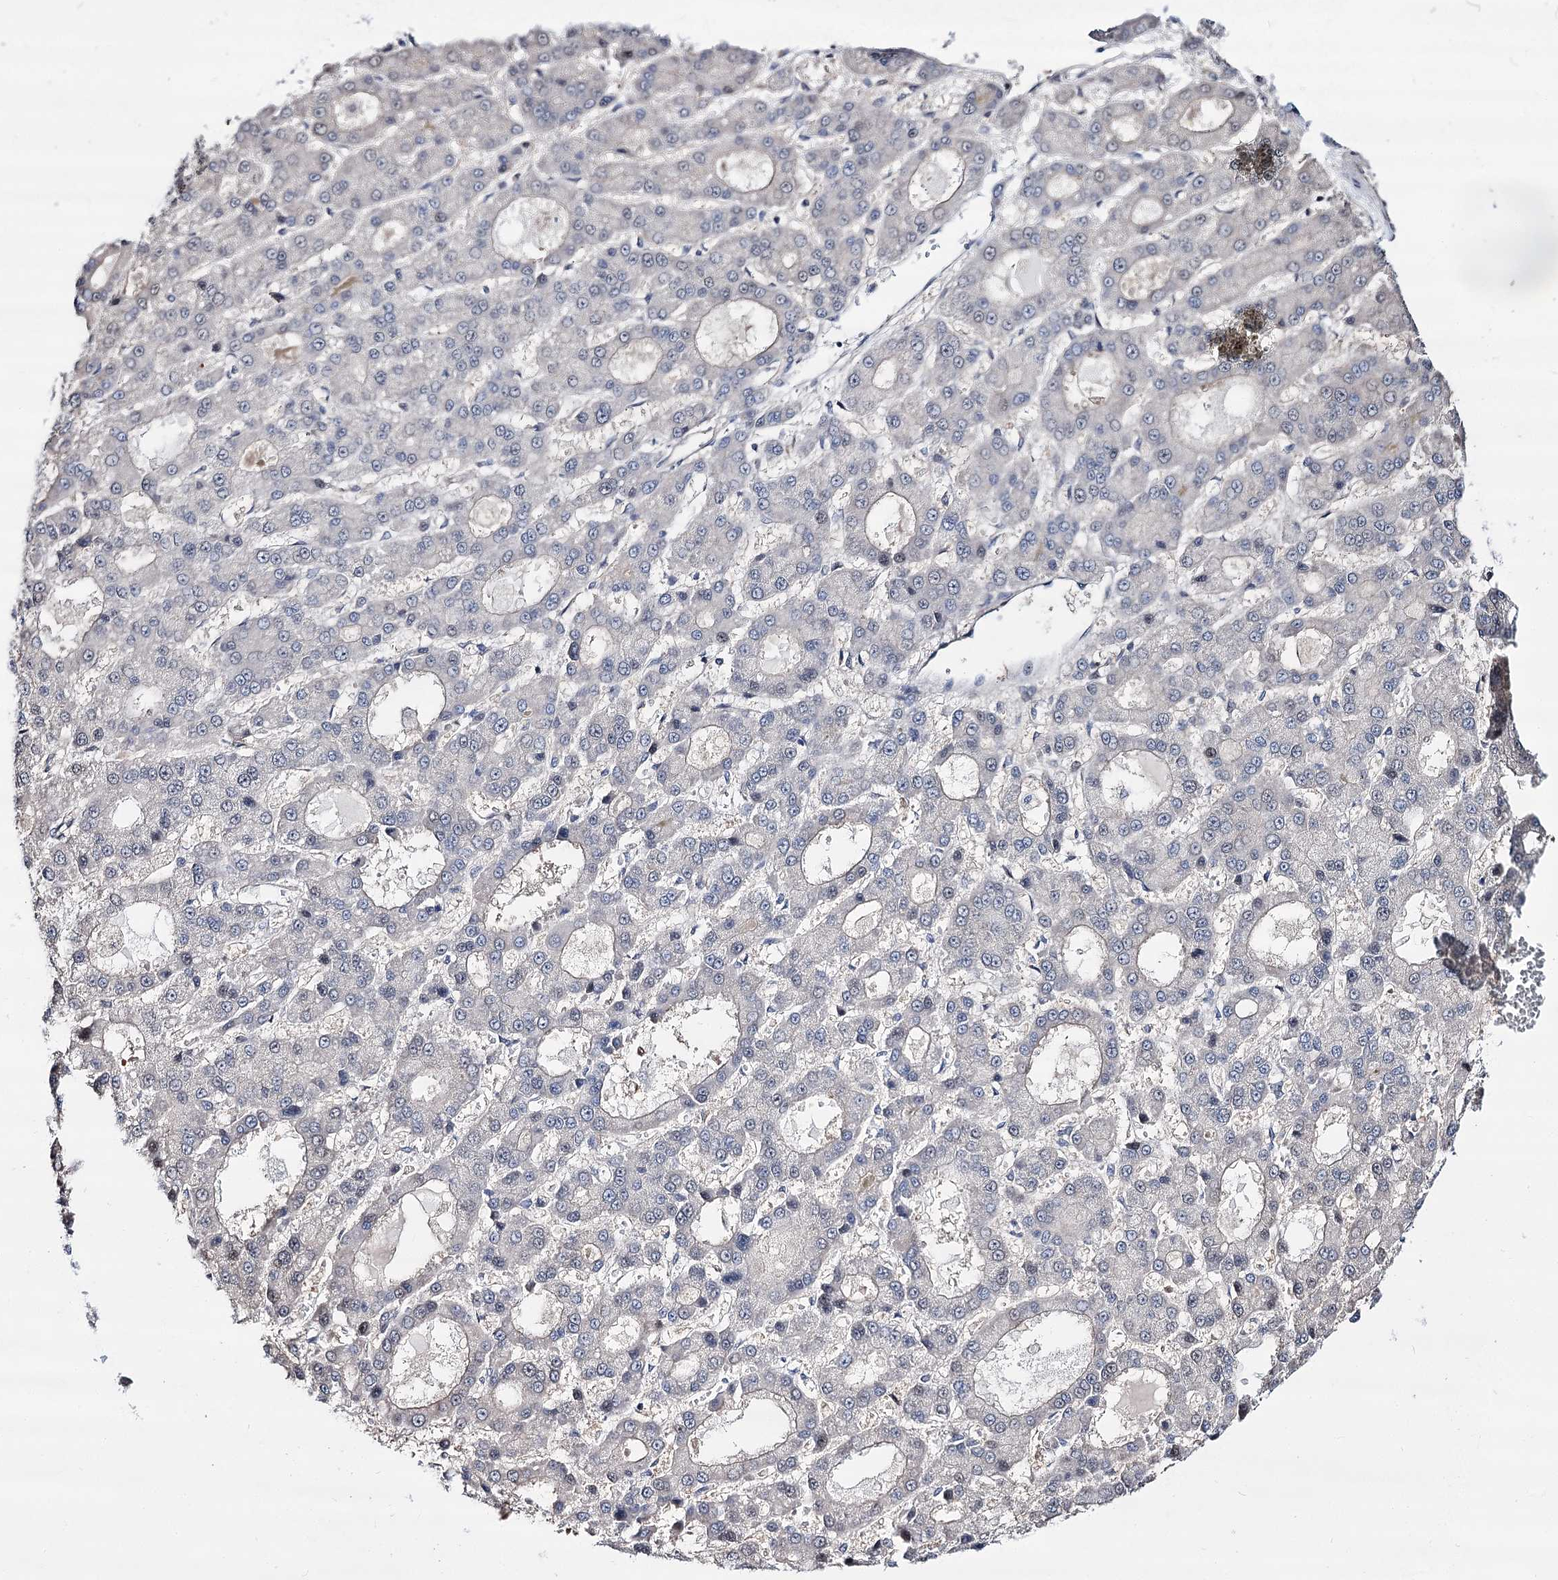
{"staining": {"intensity": "negative", "quantity": "none", "location": "none"}, "tissue": "liver cancer", "cell_type": "Tumor cells", "image_type": "cancer", "snomed": [{"axis": "morphology", "description": "Carcinoma, Hepatocellular, NOS"}, {"axis": "topography", "description": "Liver"}], "caption": "Immunohistochemistry of hepatocellular carcinoma (liver) shows no positivity in tumor cells.", "gene": "CHMP7", "patient": {"sex": "male", "age": 70}}